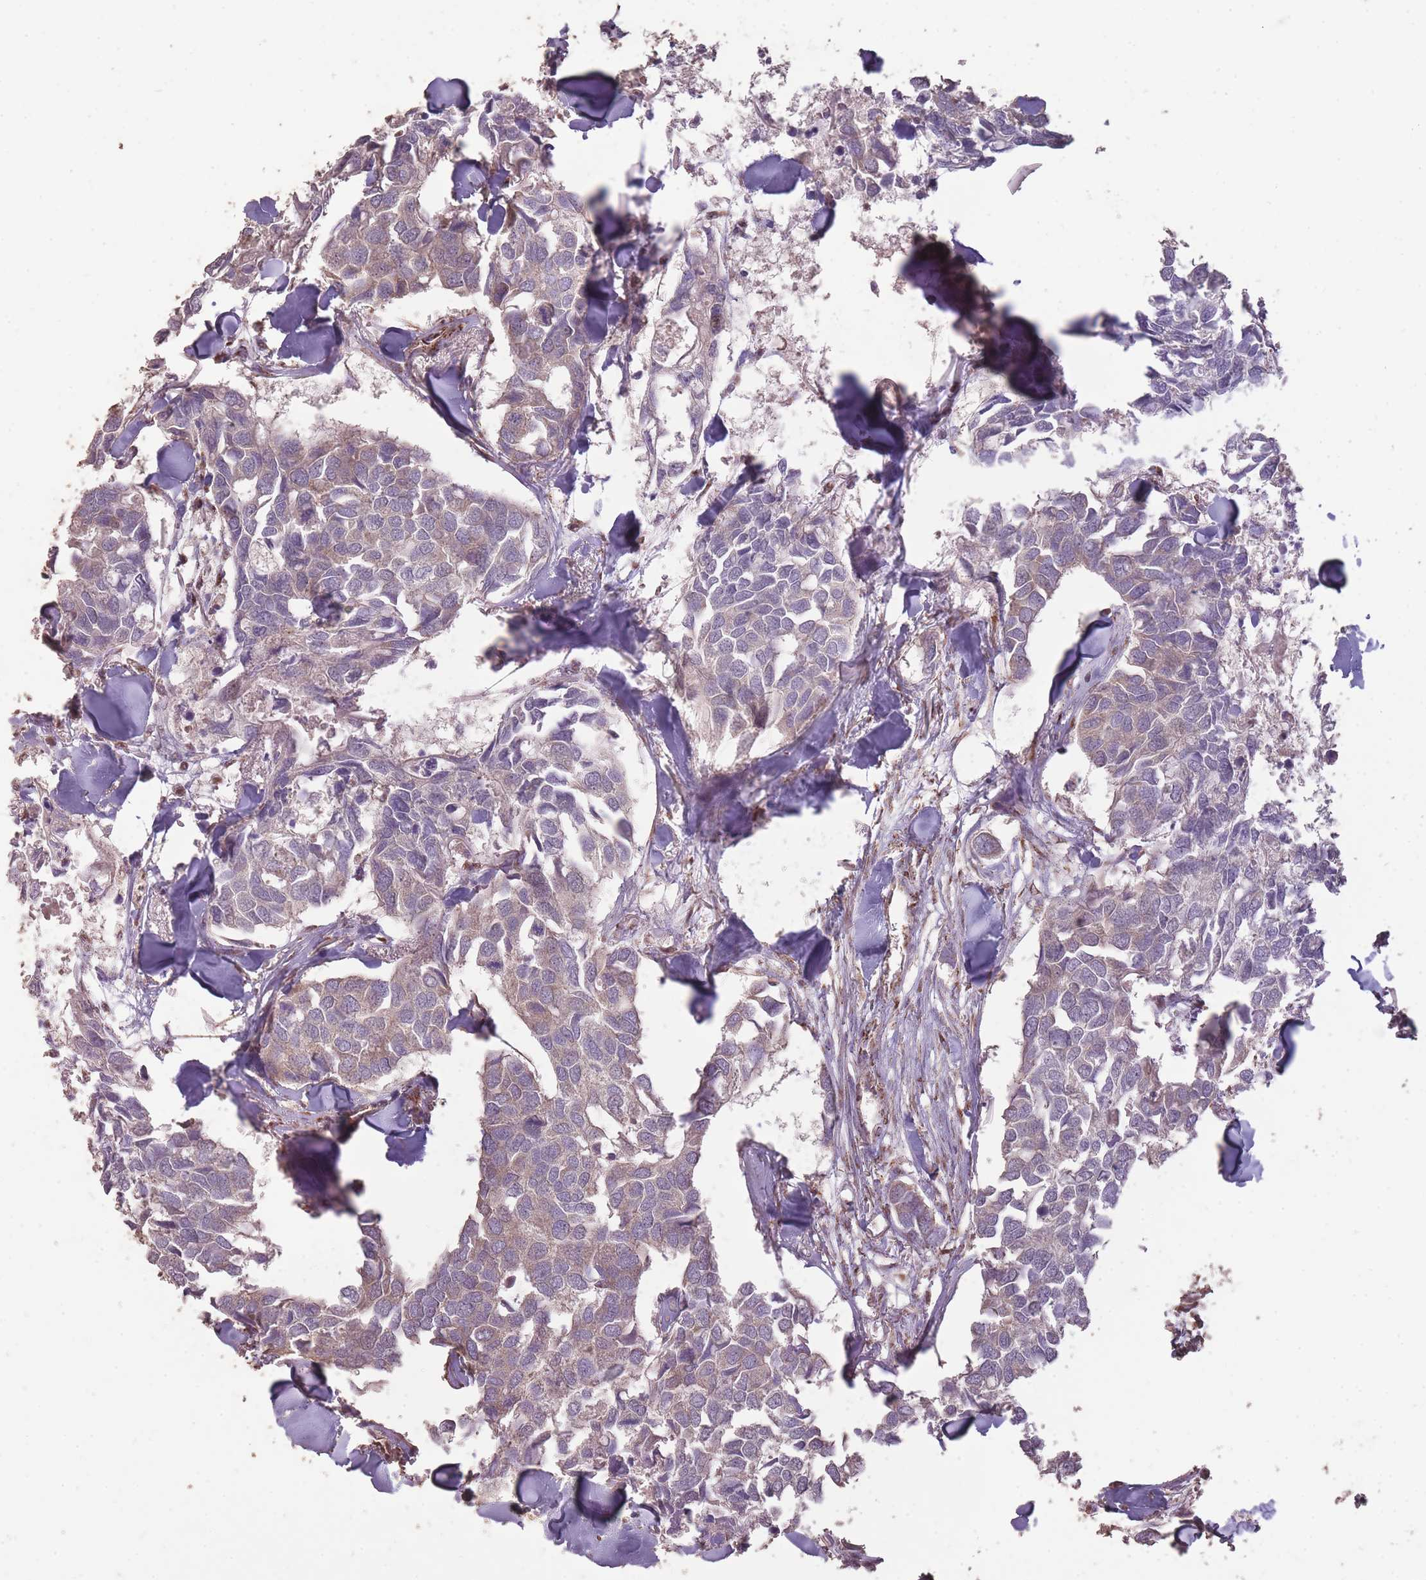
{"staining": {"intensity": "weak", "quantity": "25%-75%", "location": "cytoplasmic/membranous"}, "tissue": "breast cancer", "cell_type": "Tumor cells", "image_type": "cancer", "snomed": [{"axis": "morphology", "description": "Duct carcinoma"}, {"axis": "topography", "description": "Breast"}], "caption": "A low amount of weak cytoplasmic/membranous staining is appreciated in approximately 25%-75% of tumor cells in breast cancer (infiltrating ductal carcinoma) tissue.", "gene": "CNOT8", "patient": {"sex": "female", "age": 83}}